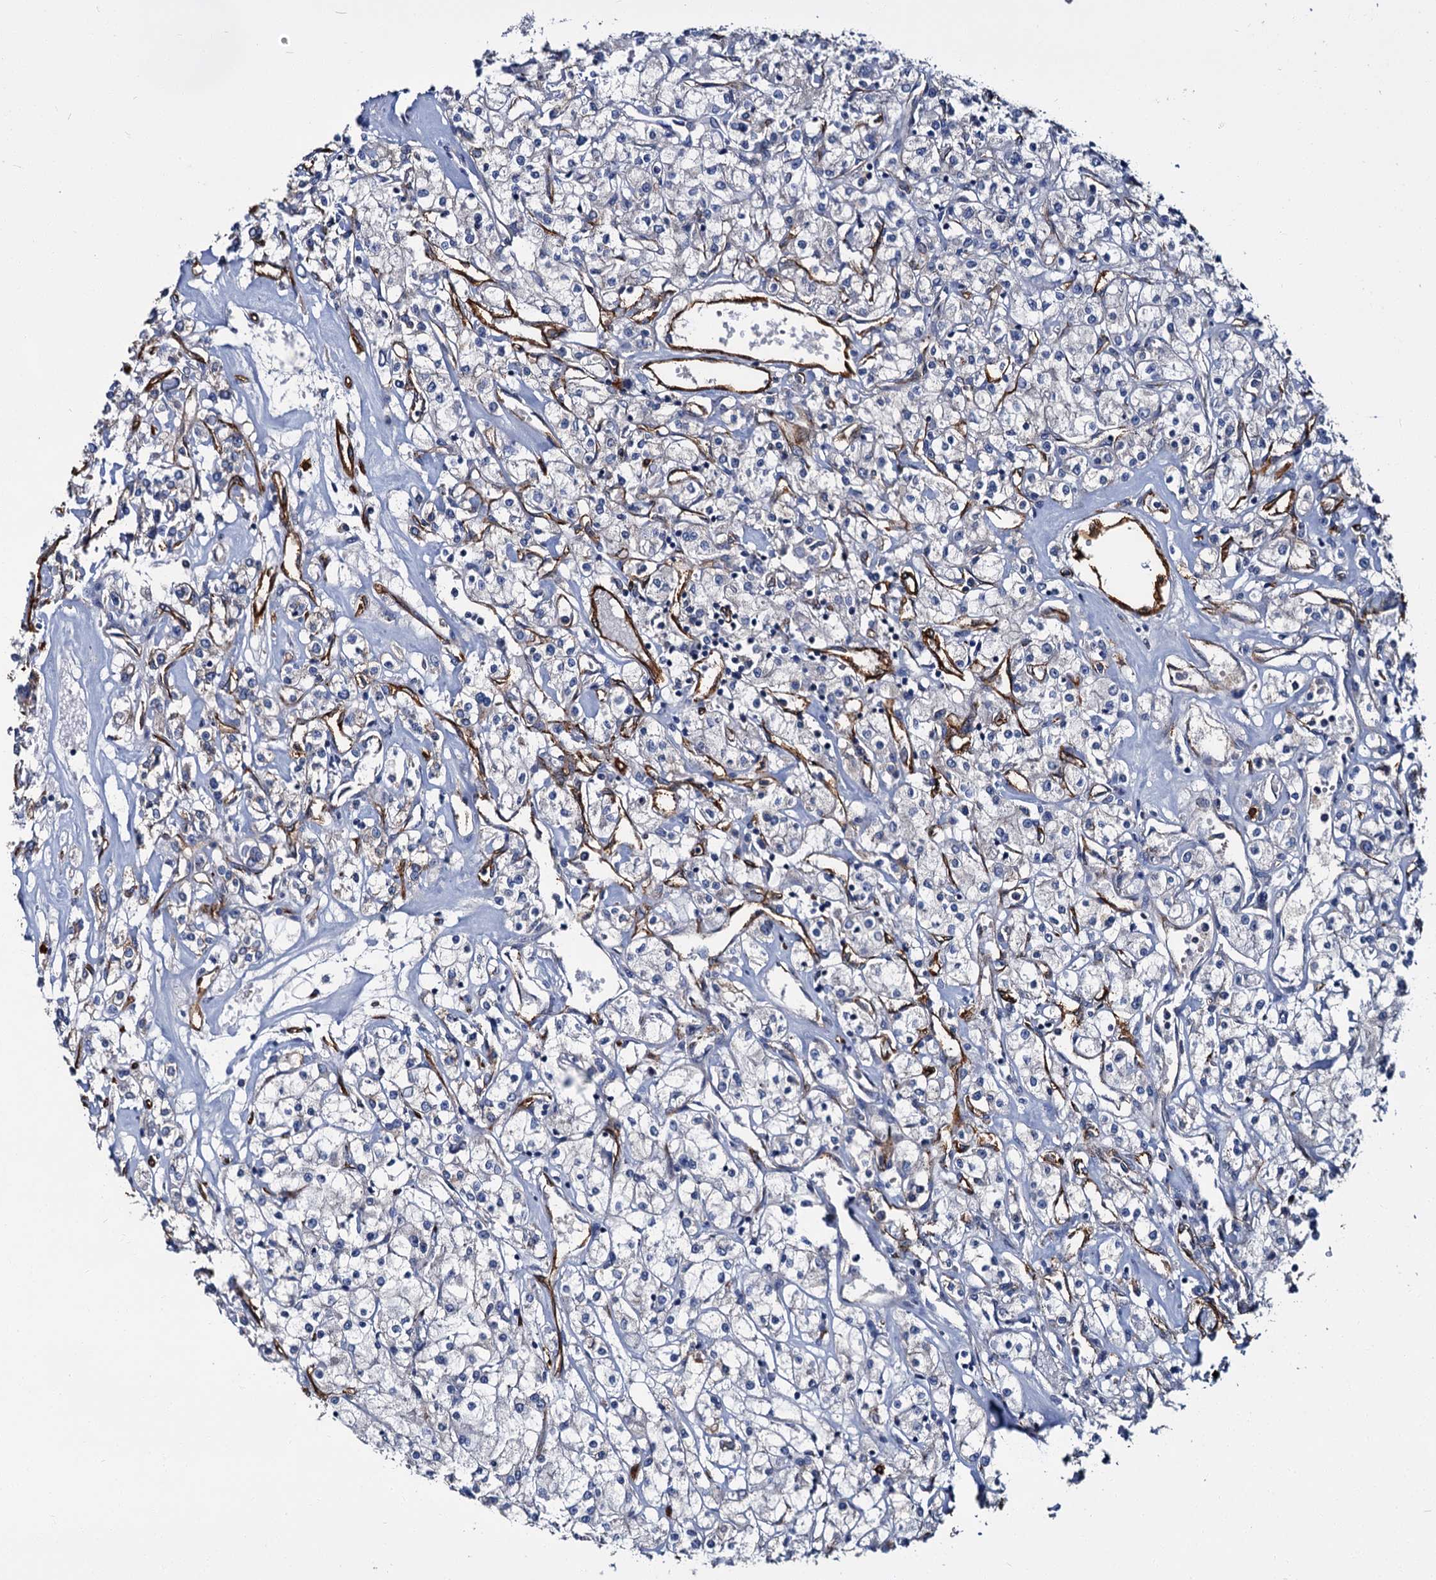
{"staining": {"intensity": "negative", "quantity": "none", "location": "none"}, "tissue": "renal cancer", "cell_type": "Tumor cells", "image_type": "cancer", "snomed": [{"axis": "morphology", "description": "Adenocarcinoma, NOS"}, {"axis": "topography", "description": "Kidney"}], "caption": "A histopathology image of renal cancer stained for a protein displays no brown staining in tumor cells.", "gene": "CACNA1C", "patient": {"sex": "female", "age": 59}}